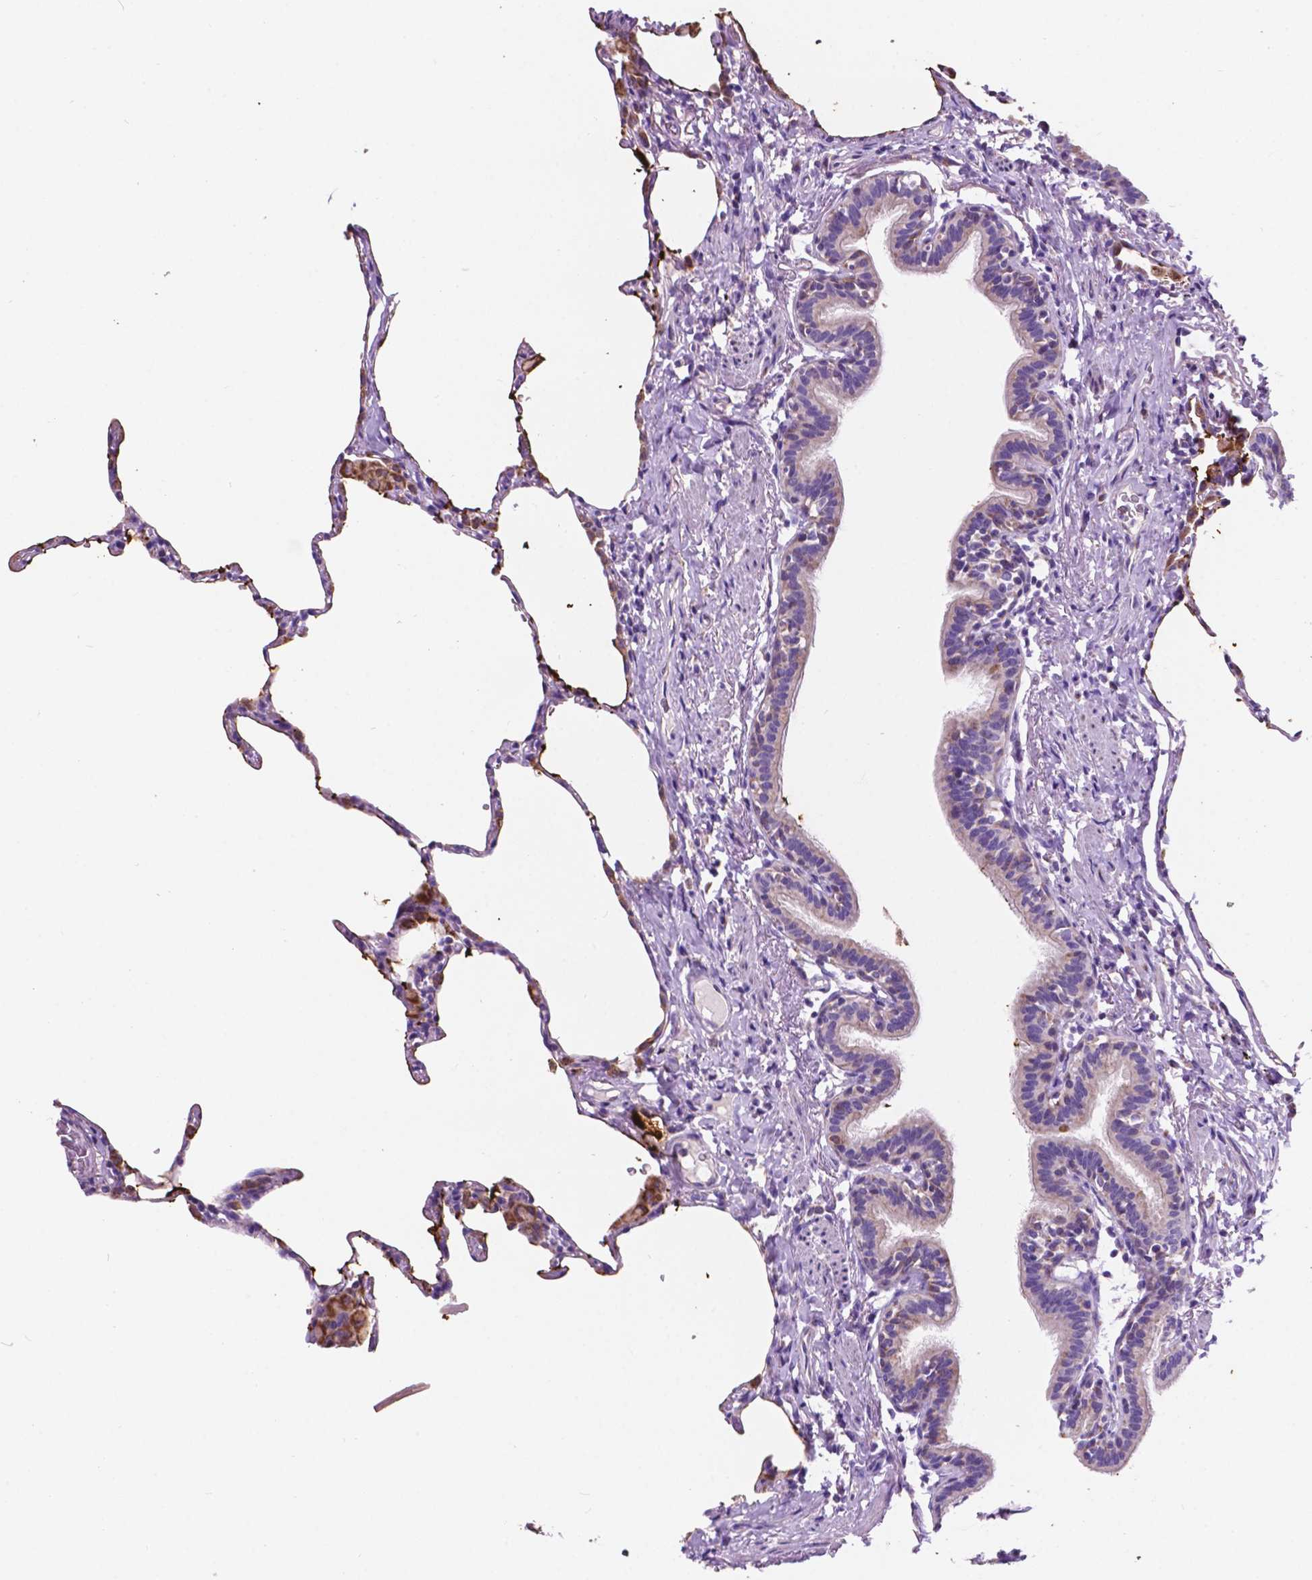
{"staining": {"intensity": "negative", "quantity": "none", "location": "none"}, "tissue": "lung", "cell_type": "Alveolar cells", "image_type": "normal", "snomed": [{"axis": "morphology", "description": "Normal tissue, NOS"}, {"axis": "topography", "description": "Lung"}], "caption": "The histopathology image exhibits no significant expression in alveolar cells of lung. Nuclei are stained in blue.", "gene": "TRPV5", "patient": {"sex": "female", "age": 57}}